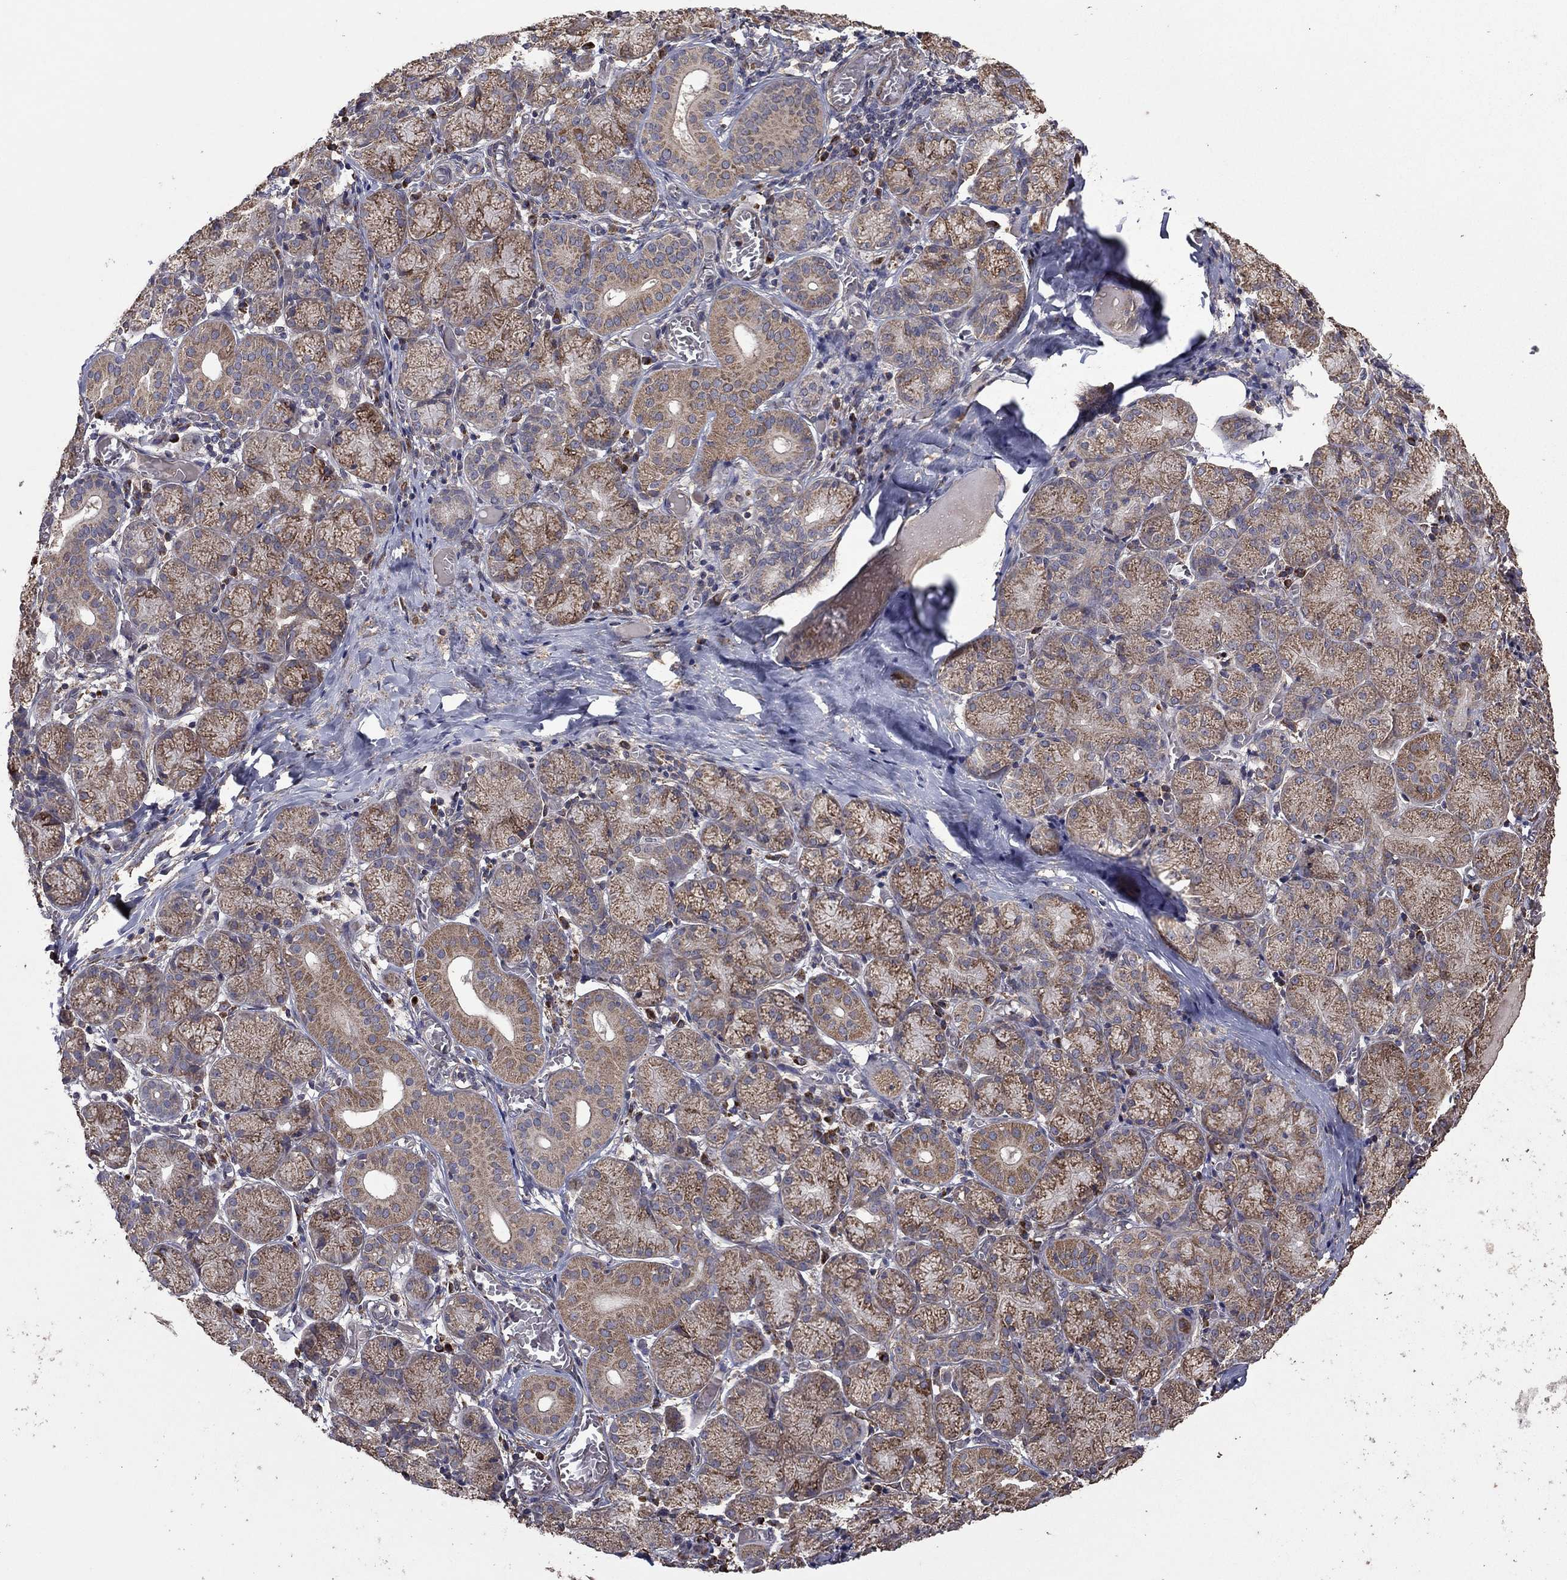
{"staining": {"intensity": "strong", "quantity": "25%-75%", "location": "cytoplasmic/membranous"}, "tissue": "salivary gland", "cell_type": "Glandular cells", "image_type": "normal", "snomed": [{"axis": "morphology", "description": "Normal tissue, NOS"}, {"axis": "topography", "description": "Salivary gland"}, {"axis": "topography", "description": "Peripheral nerve tissue"}], "caption": "Immunohistochemical staining of unremarkable human salivary gland shows 25%-75% levels of strong cytoplasmic/membranous protein expression in about 25%-75% of glandular cells.", "gene": "FLT4", "patient": {"sex": "female", "age": 24}}